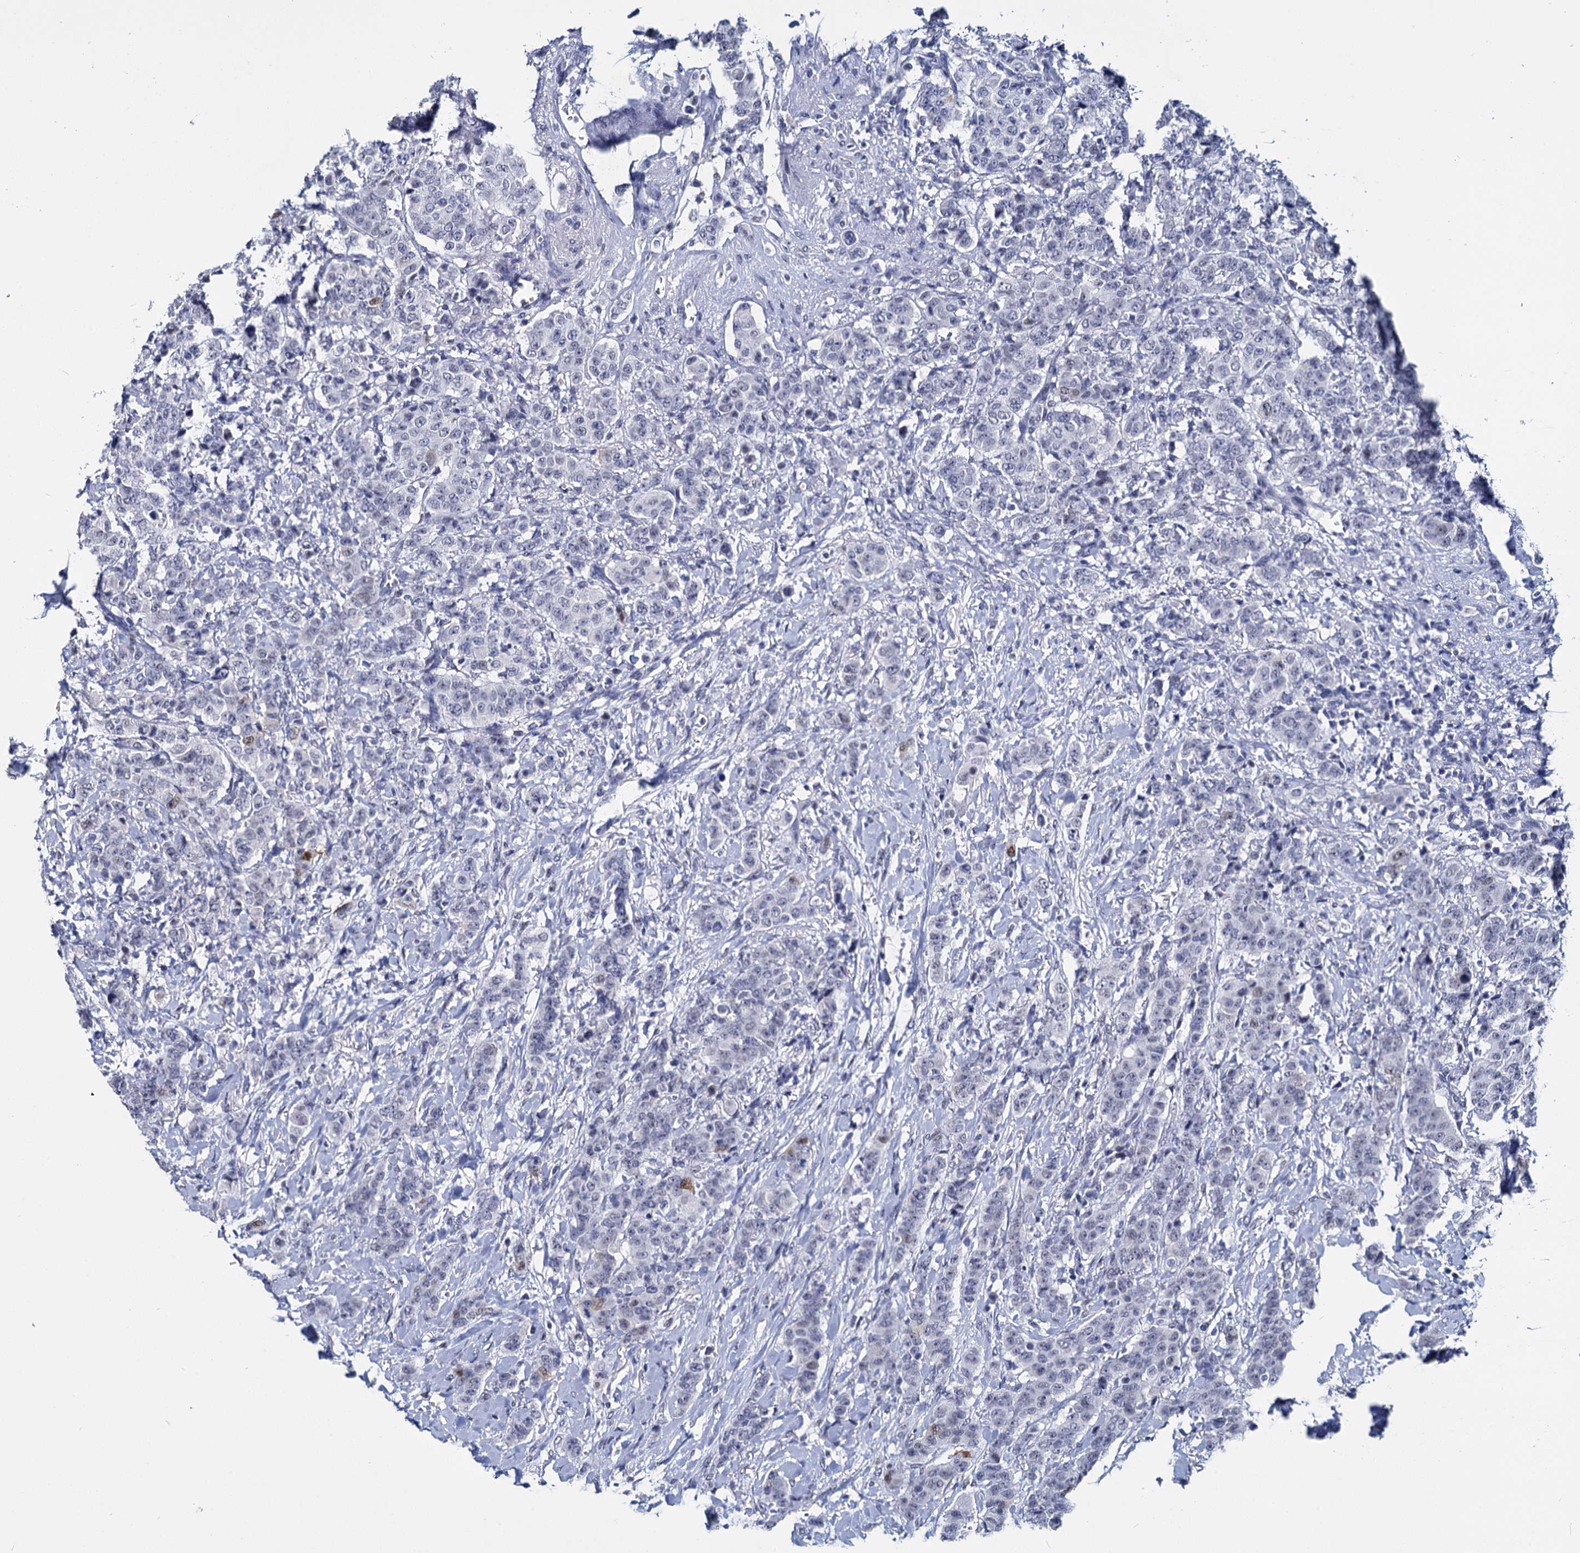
{"staining": {"intensity": "negative", "quantity": "none", "location": "none"}, "tissue": "breast cancer", "cell_type": "Tumor cells", "image_type": "cancer", "snomed": [{"axis": "morphology", "description": "Duct carcinoma"}, {"axis": "topography", "description": "Breast"}], "caption": "A micrograph of breast cancer stained for a protein reveals no brown staining in tumor cells. (Stains: DAB immunohistochemistry (IHC) with hematoxylin counter stain, Microscopy: brightfield microscopy at high magnification).", "gene": "MAGEA4", "patient": {"sex": "female", "age": 40}}